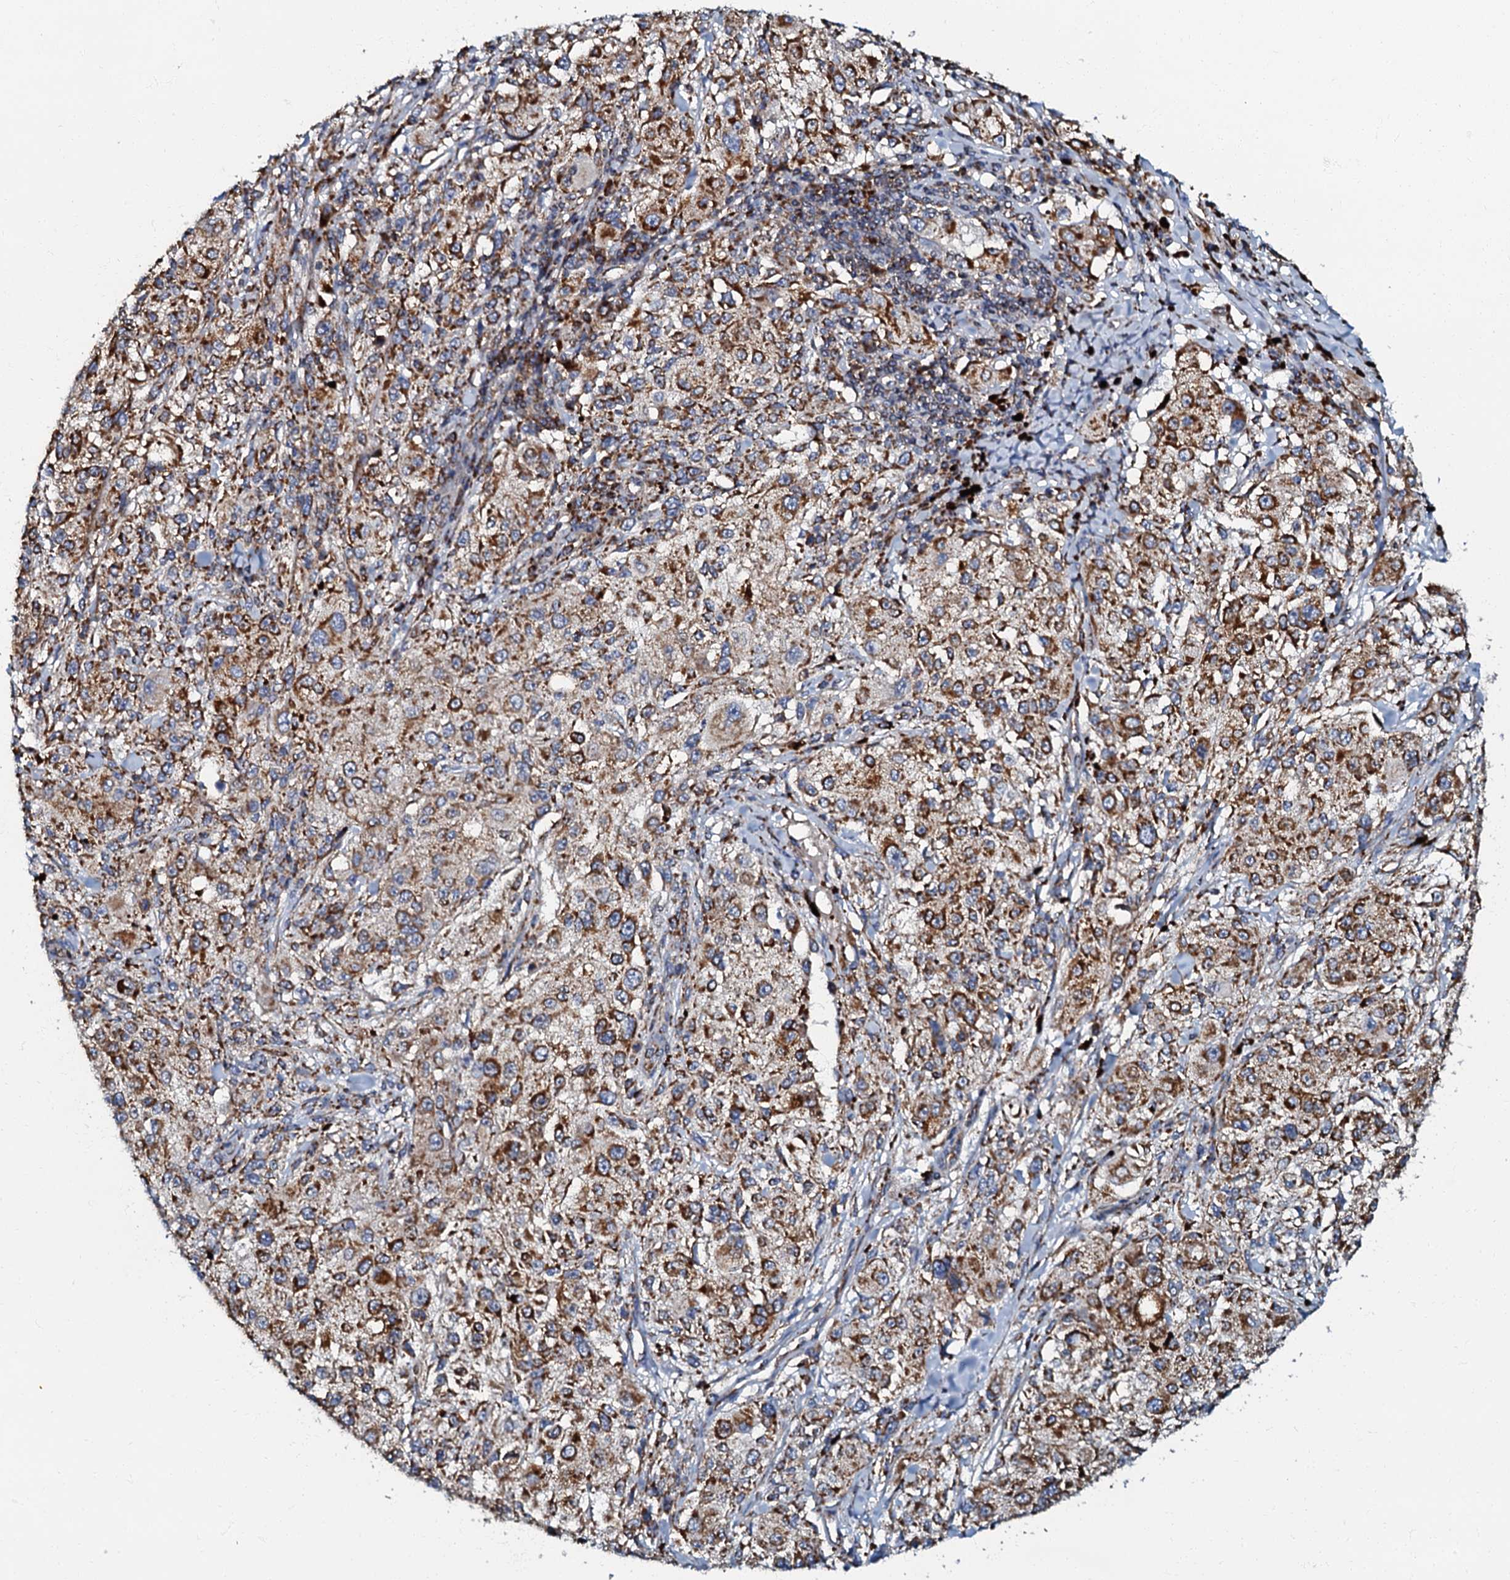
{"staining": {"intensity": "strong", "quantity": ">75%", "location": "cytoplasmic/membranous"}, "tissue": "melanoma", "cell_type": "Tumor cells", "image_type": "cancer", "snomed": [{"axis": "morphology", "description": "Necrosis, NOS"}, {"axis": "morphology", "description": "Malignant melanoma, NOS"}, {"axis": "topography", "description": "Skin"}], "caption": "IHC staining of malignant melanoma, which displays high levels of strong cytoplasmic/membranous positivity in approximately >75% of tumor cells indicating strong cytoplasmic/membranous protein staining. The staining was performed using DAB (3,3'-diaminobenzidine) (brown) for protein detection and nuclei were counterstained in hematoxylin (blue).", "gene": "NDUFA12", "patient": {"sex": "female", "age": 87}}